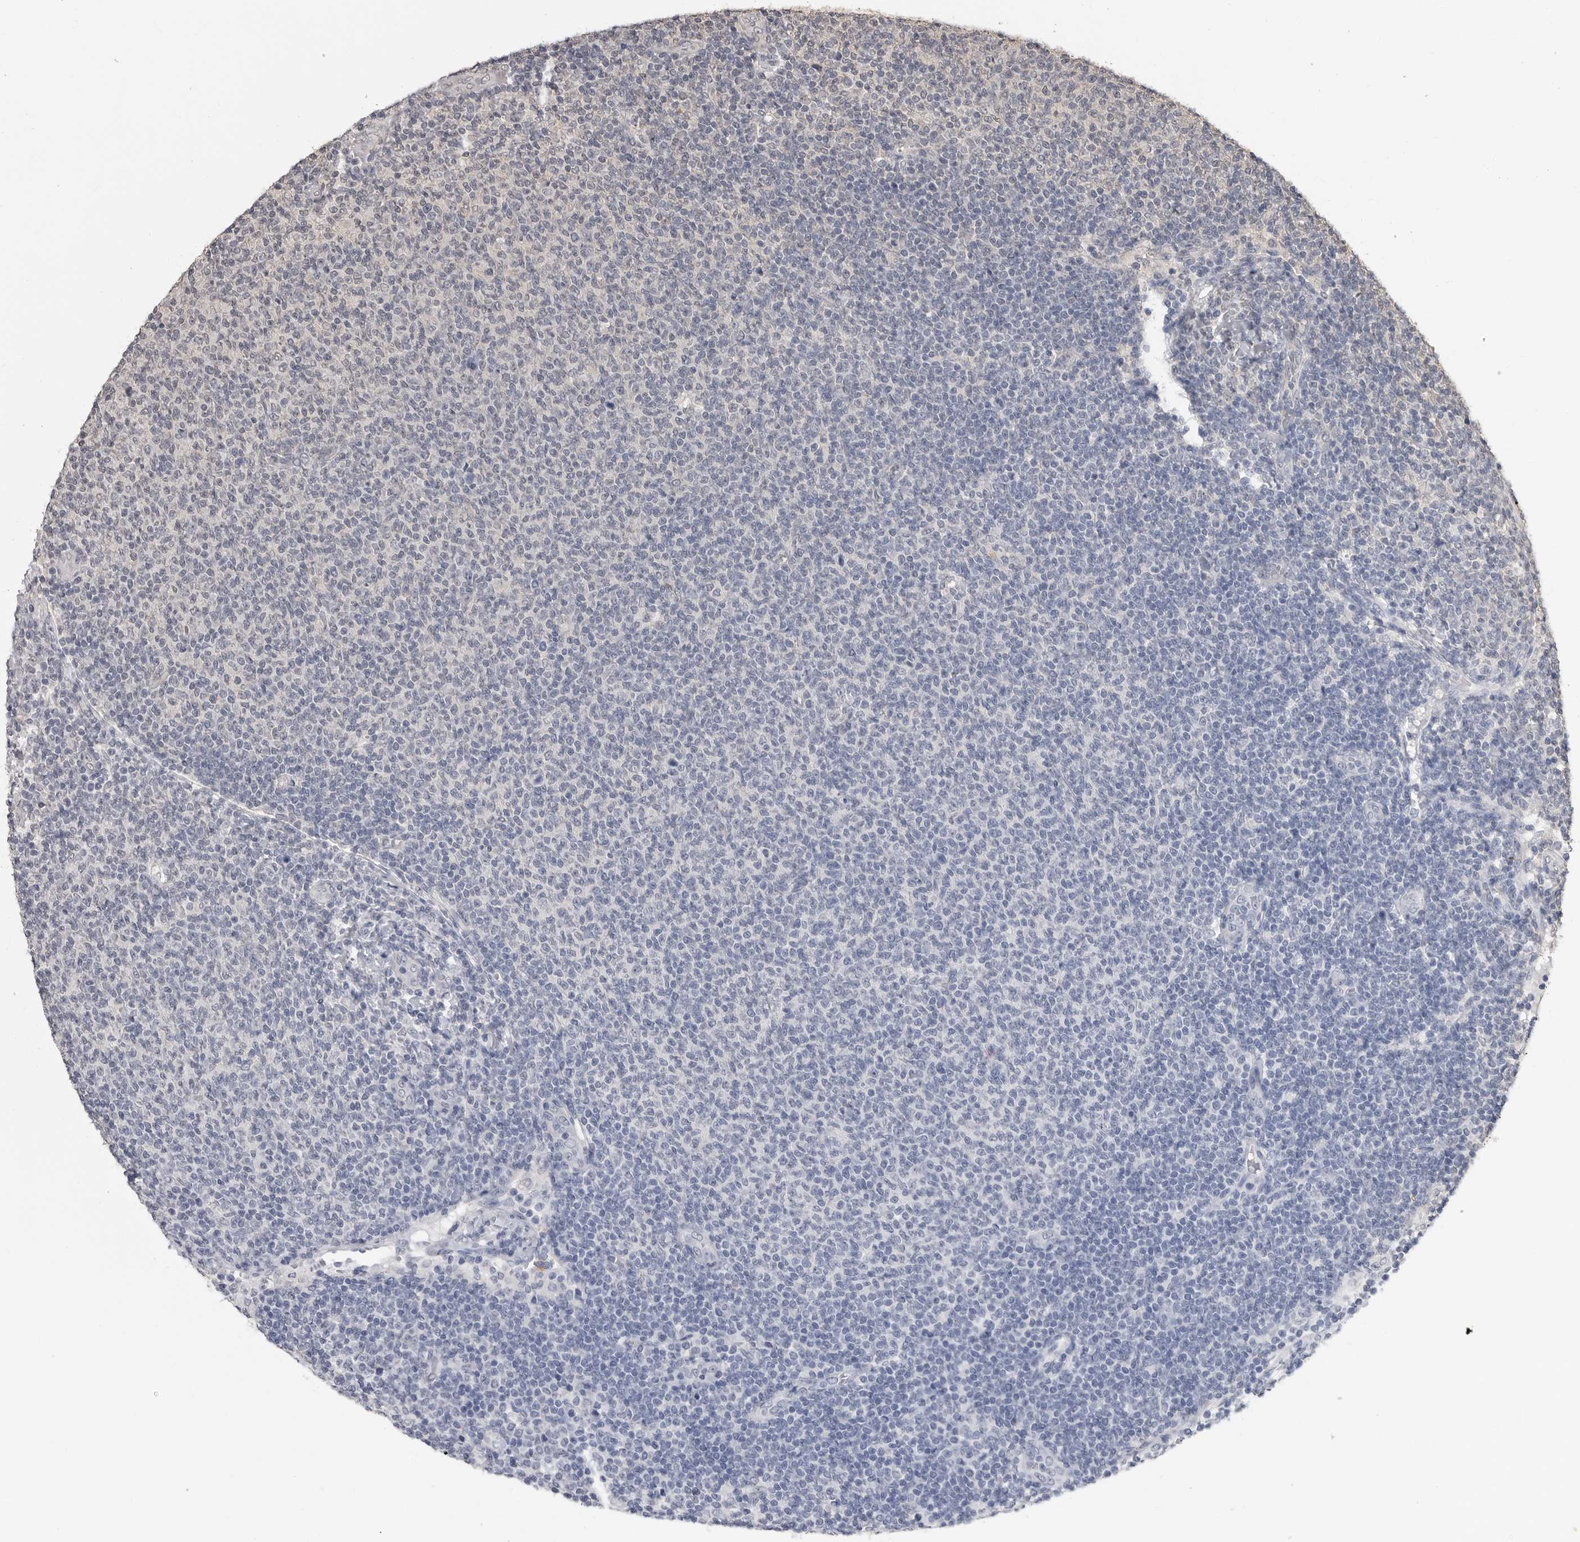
{"staining": {"intensity": "negative", "quantity": "none", "location": "none"}, "tissue": "lymphoma", "cell_type": "Tumor cells", "image_type": "cancer", "snomed": [{"axis": "morphology", "description": "Malignant lymphoma, non-Hodgkin's type, Low grade"}, {"axis": "topography", "description": "Lymph node"}], "caption": "High power microscopy photomicrograph of an IHC image of lymphoma, revealing no significant positivity in tumor cells.", "gene": "IL24", "patient": {"sex": "male", "age": 66}}